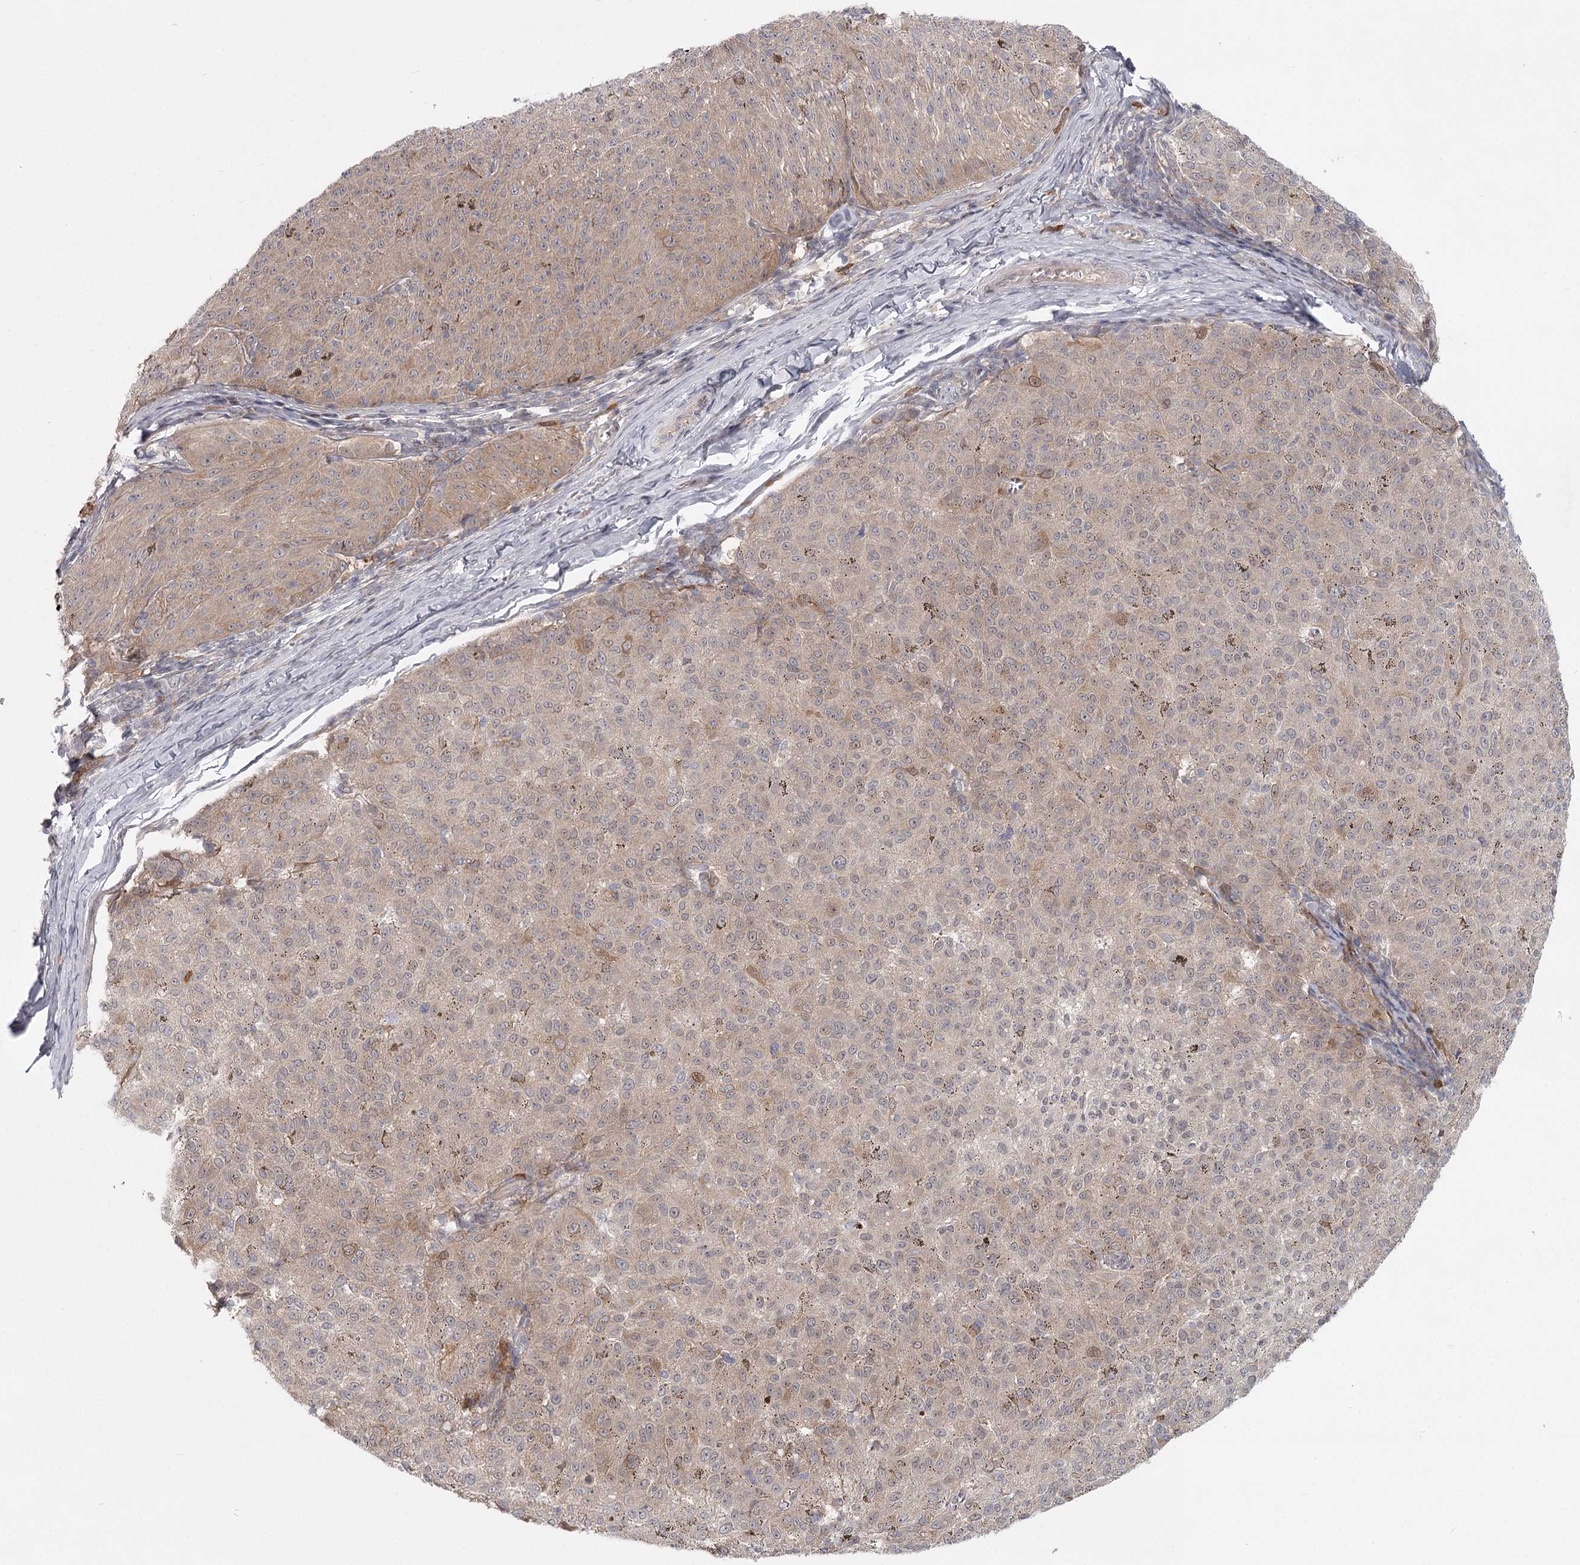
{"staining": {"intensity": "negative", "quantity": "none", "location": "none"}, "tissue": "melanoma", "cell_type": "Tumor cells", "image_type": "cancer", "snomed": [{"axis": "morphology", "description": "Malignant melanoma, NOS"}, {"axis": "topography", "description": "Skin"}], "caption": "This is a micrograph of immunohistochemistry (IHC) staining of malignant melanoma, which shows no expression in tumor cells.", "gene": "CCNG2", "patient": {"sex": "female", "age": 72}}